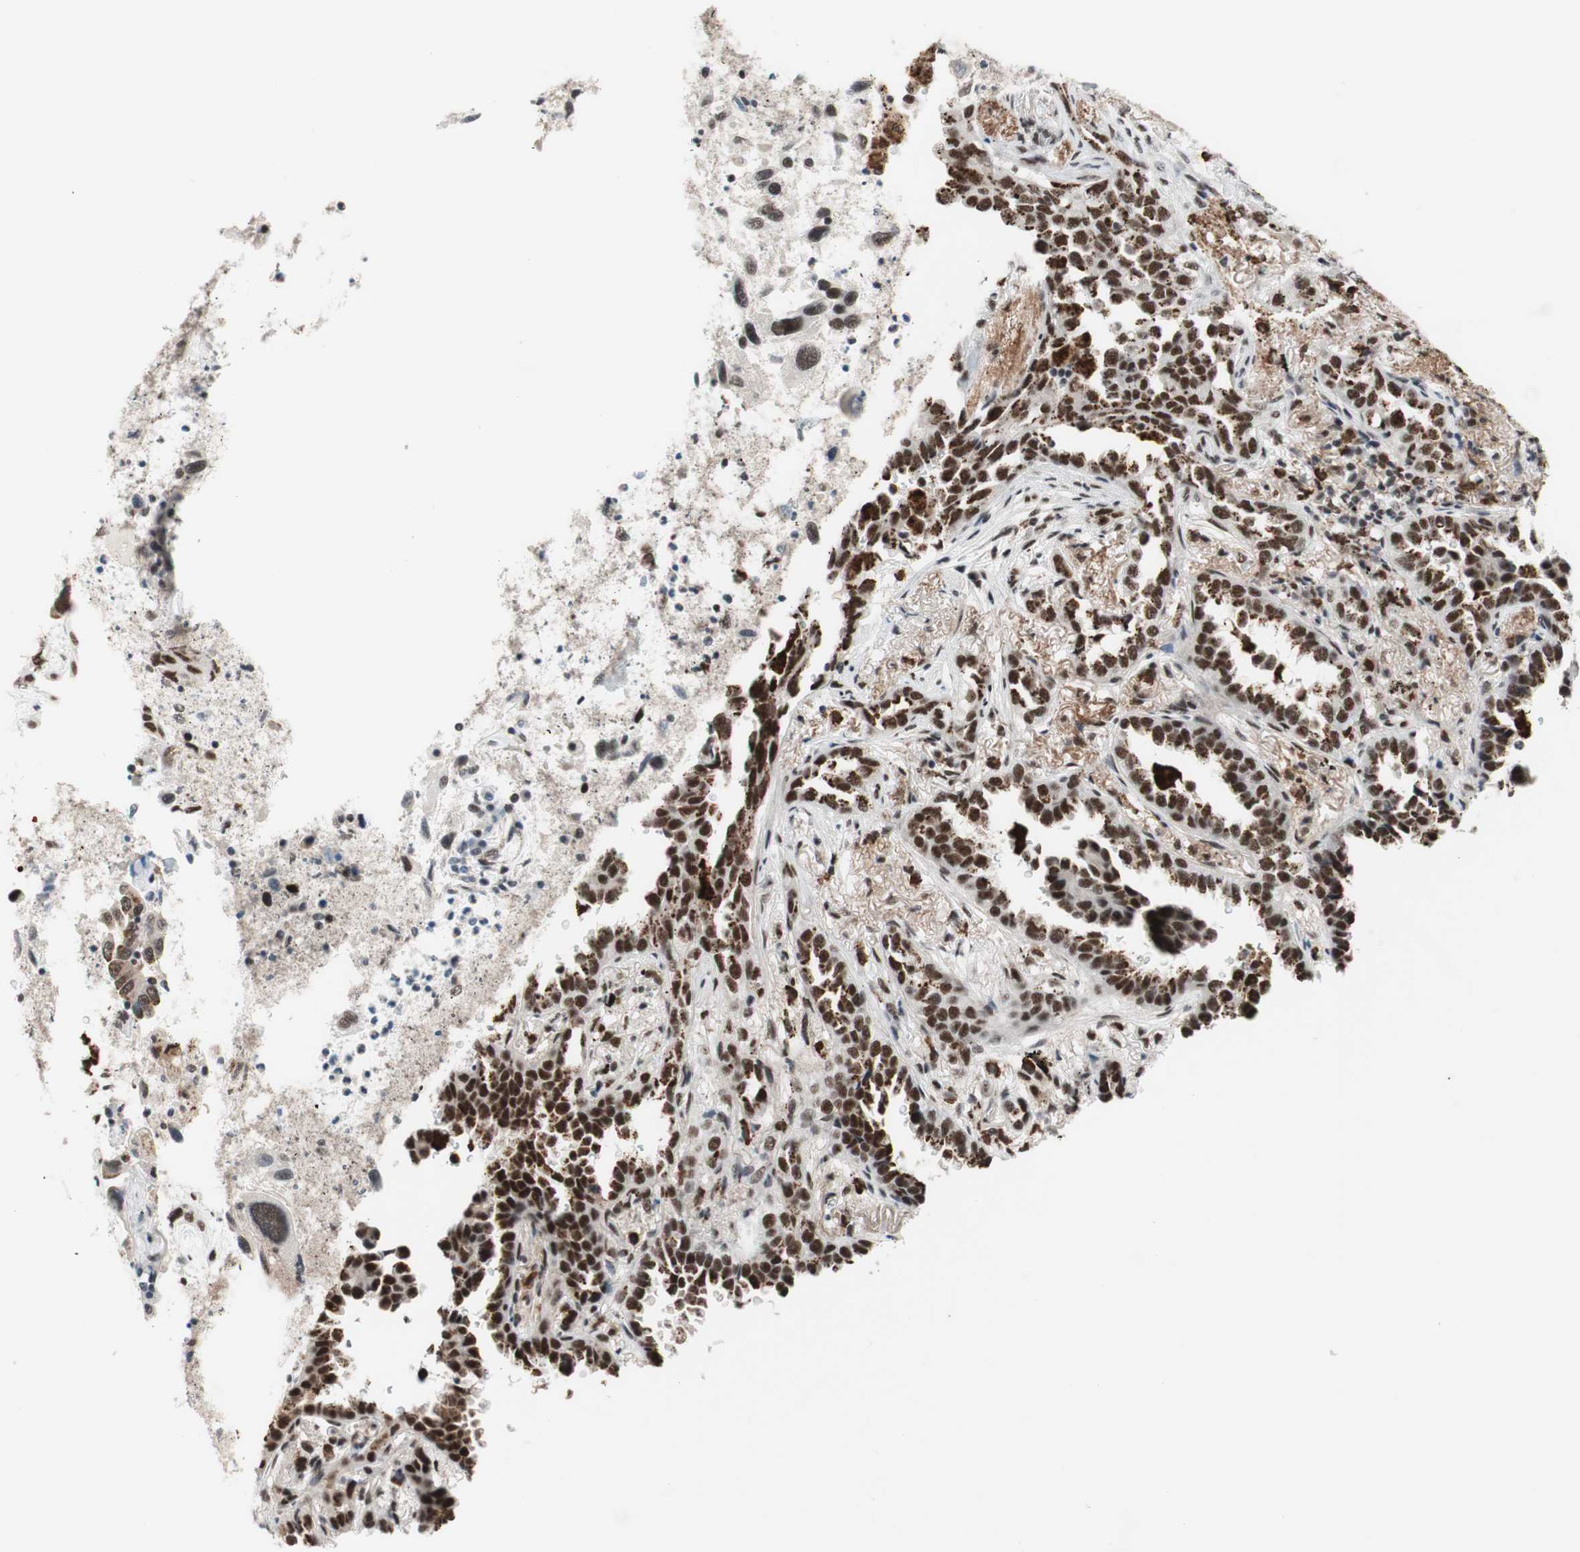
{"staining": {"intensity": "strong", "quantity": ">75%", "location": "nuclear"}, "tissue": "lung cancer", "cell_type": "Tumor cells", "image_type": "cancer", "snomed": [{"axis": "morphology", "description": "Normal tissue, NOS"}, {"axis": "morphology", "description": "Adenocarcinoma, NOS"}, {"axis": "topography", "description": "Lung"}], "caption": "The immunohistochemical stain labels strong nuclear expression in tumor cells of lung adenocarcinoma tissue.", "gene": "PRPF19", "patient": {"sex": "male", "age": 59}}